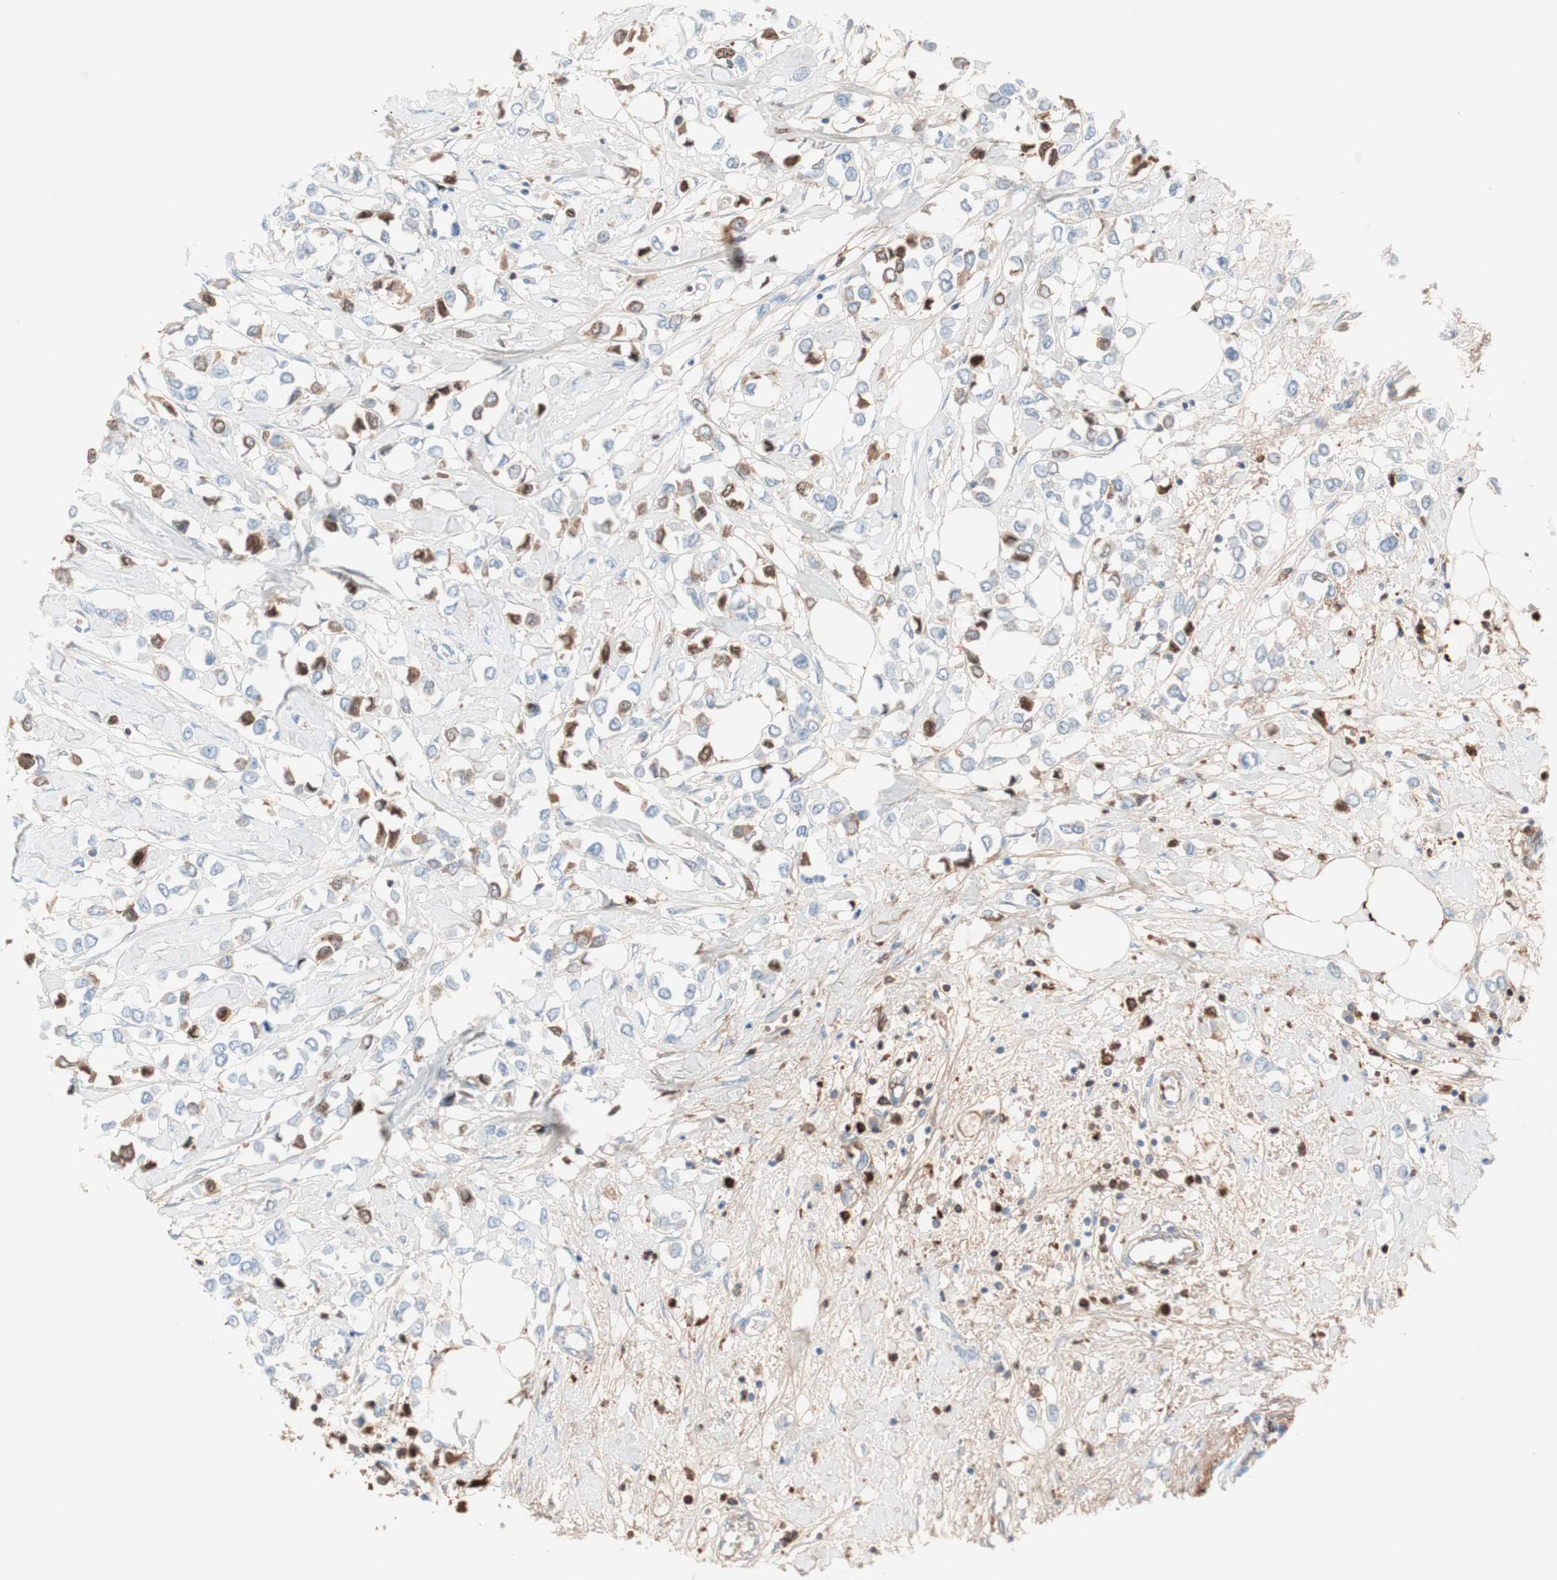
{"staining": {"intensity": "strong", "quantity": "<25%", "location": "cytoplasmic/membranous"}, "tissue": "breast cancer", "cell_type": "Tumor cells", "image_type": "cancer", "snomed": [{"axis": "morphology", "description": "Lobular carcinoma"}, {"axis": "topography", "description": "Breast"}], "caption": "Breast lobular carcinoma stained for a protein (brown) exhibits strong cytoplasmic/membranous positive expression in approximately <25% of tumor cells.", "gene": "RBP4", "patient": {"sex": "female", "age": 51}}